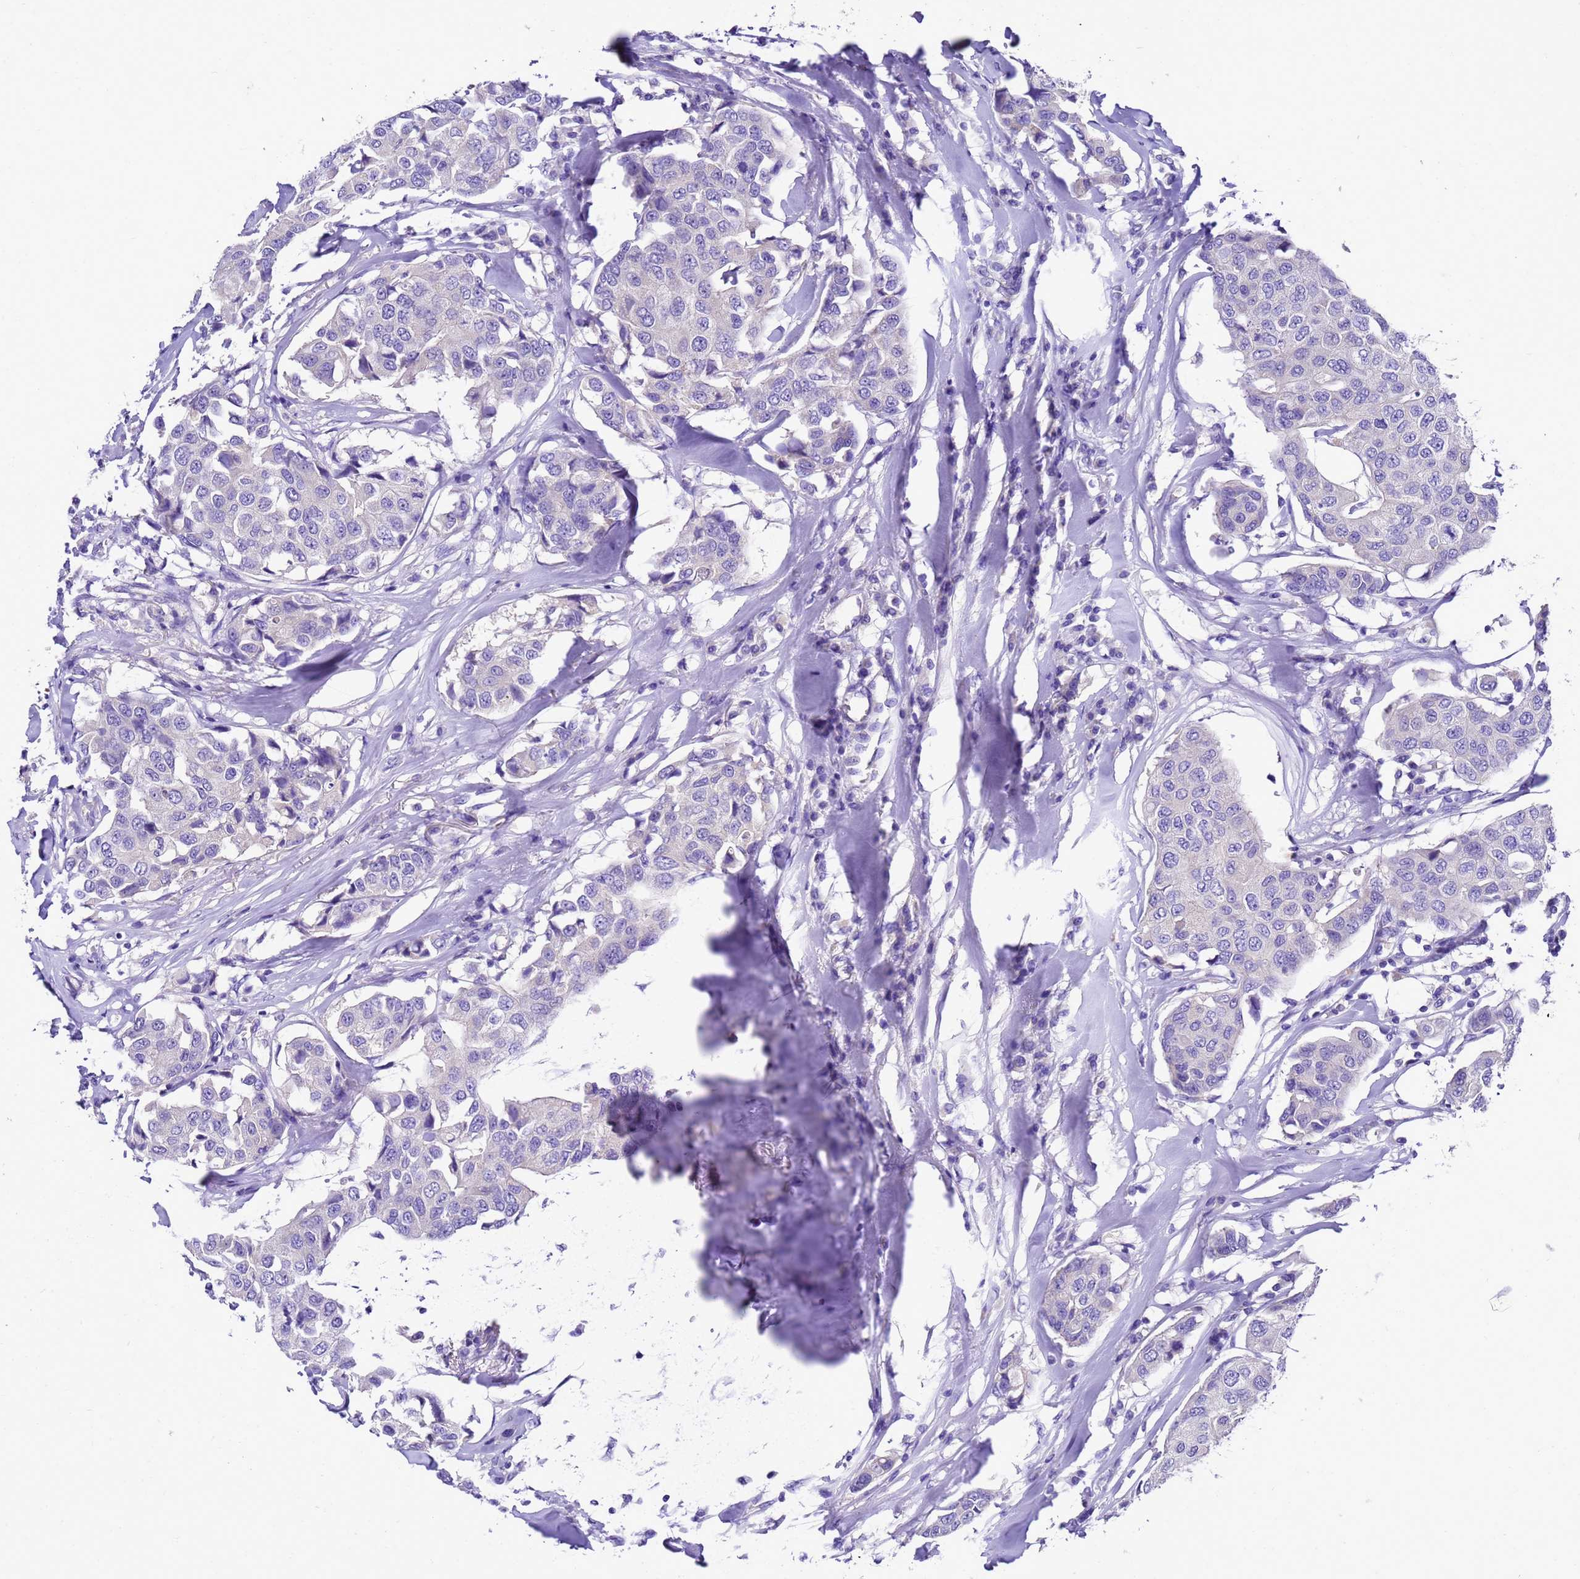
{"staining": {"intensity": "negative", "quantity": "none", "location": "none"}, "tissue": "breast cancer", "cell_type": "Tumor cells", "image_type": "cancer", "snomed": [{"axis": "morphology", "description": "Duct carcinoma"}, {"axis": "topography", "description": "Breast"}], "caption": "This is a photomicrograph of immunohistochemistry (IHC) staining of breast cancer, which shows no expression in tumor cells.", "gene": "UGT2A1", "patient": {"sex": "female", "age": 80}}